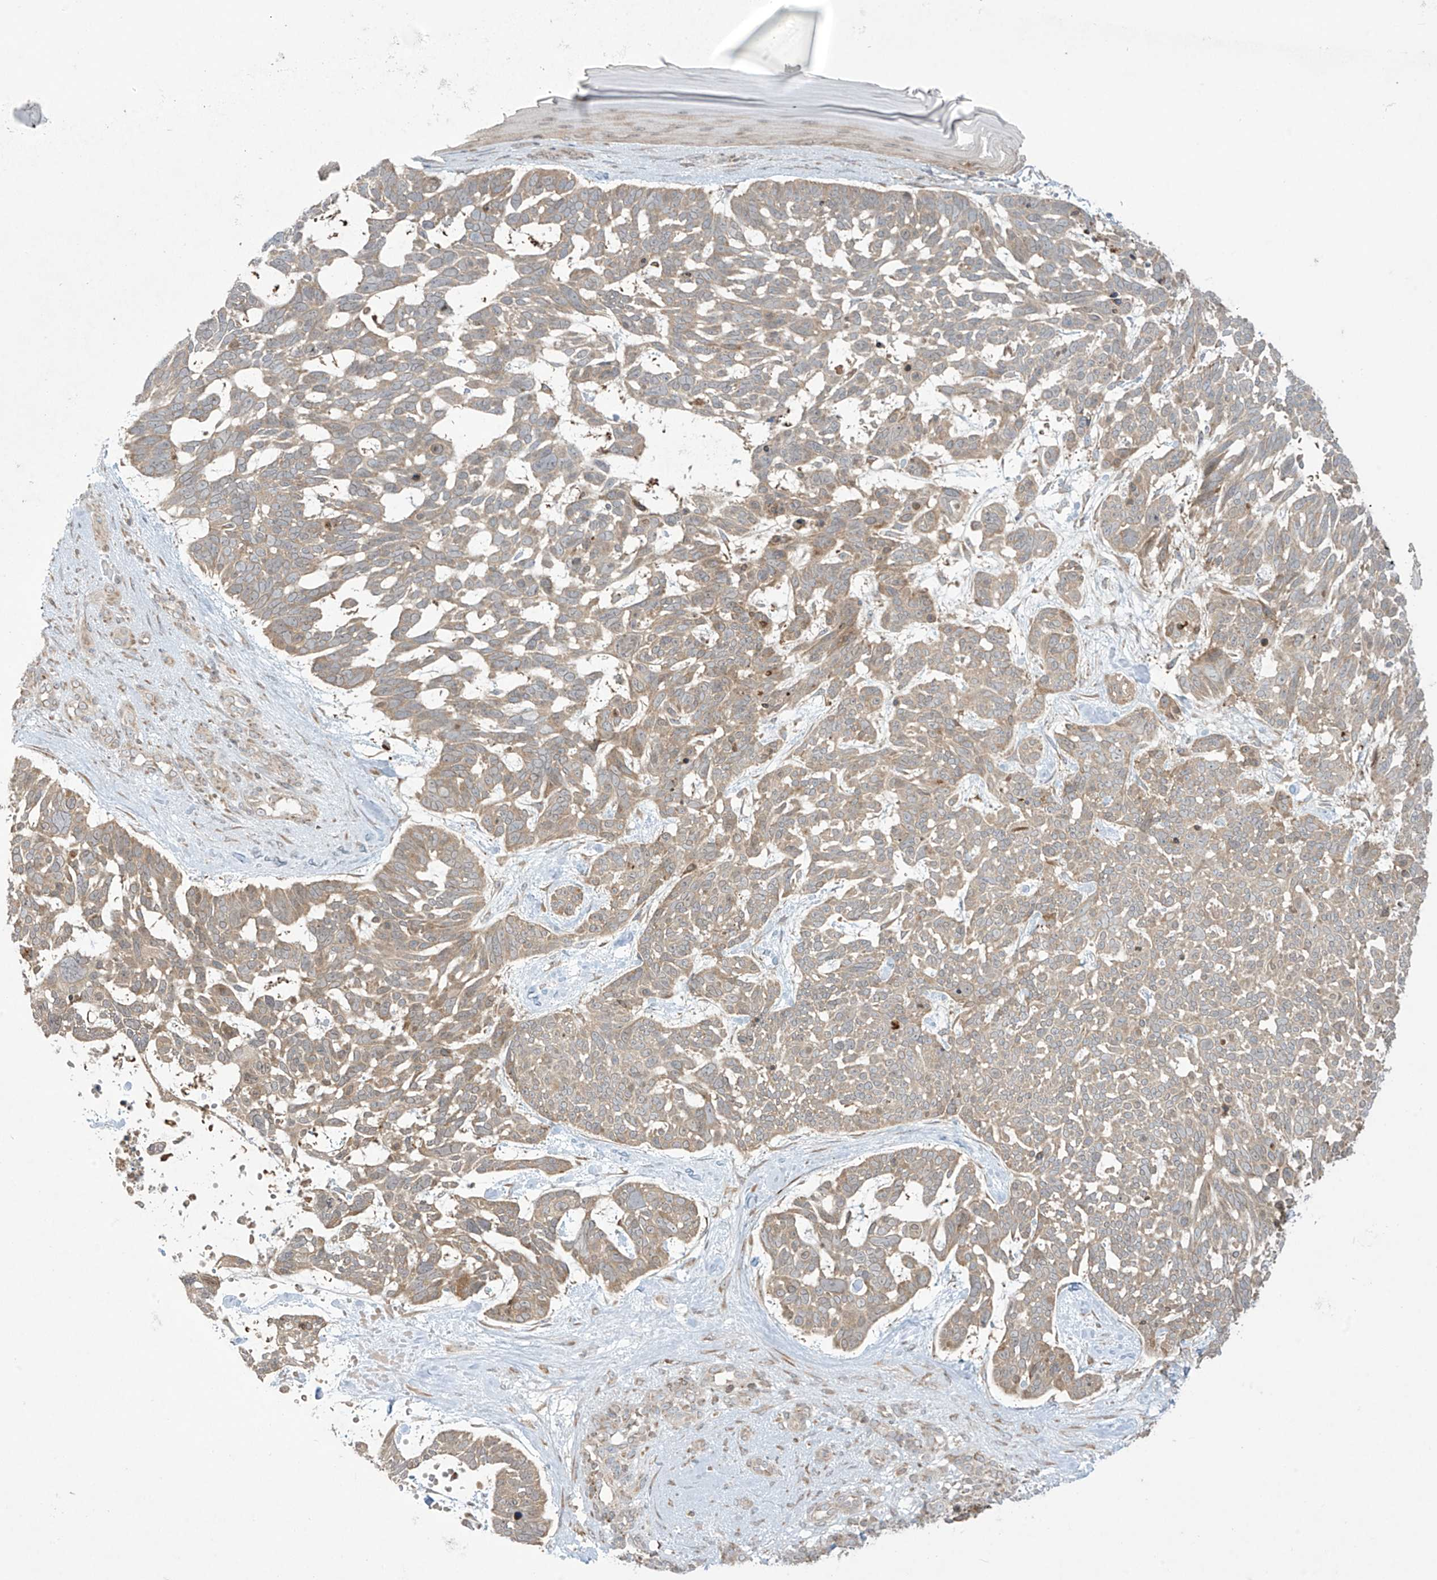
{"staining": {"intensity": "weak", "quantity": ">75%", "location": "cytoplasmic/membranous"}, "tissue": "skin cancer", "cell_type": "Tumor cells", "image_type": "cancer", "snomed": [{"axis": "morphology", "description": "Basal cell carcinoma"}, {"axis": "topography", "description": "Skin"}], "caption": "Tumor cells show low levels of weak cytoplasmic/membranous expression in about >75% of cells in skin cancer (basal cell carcinoma). Immunohistochemistry stains the protein in brown and the nuclei are stained blue.", "gene": "PPAT", "patient": {"sex": "male", "age": 88}}